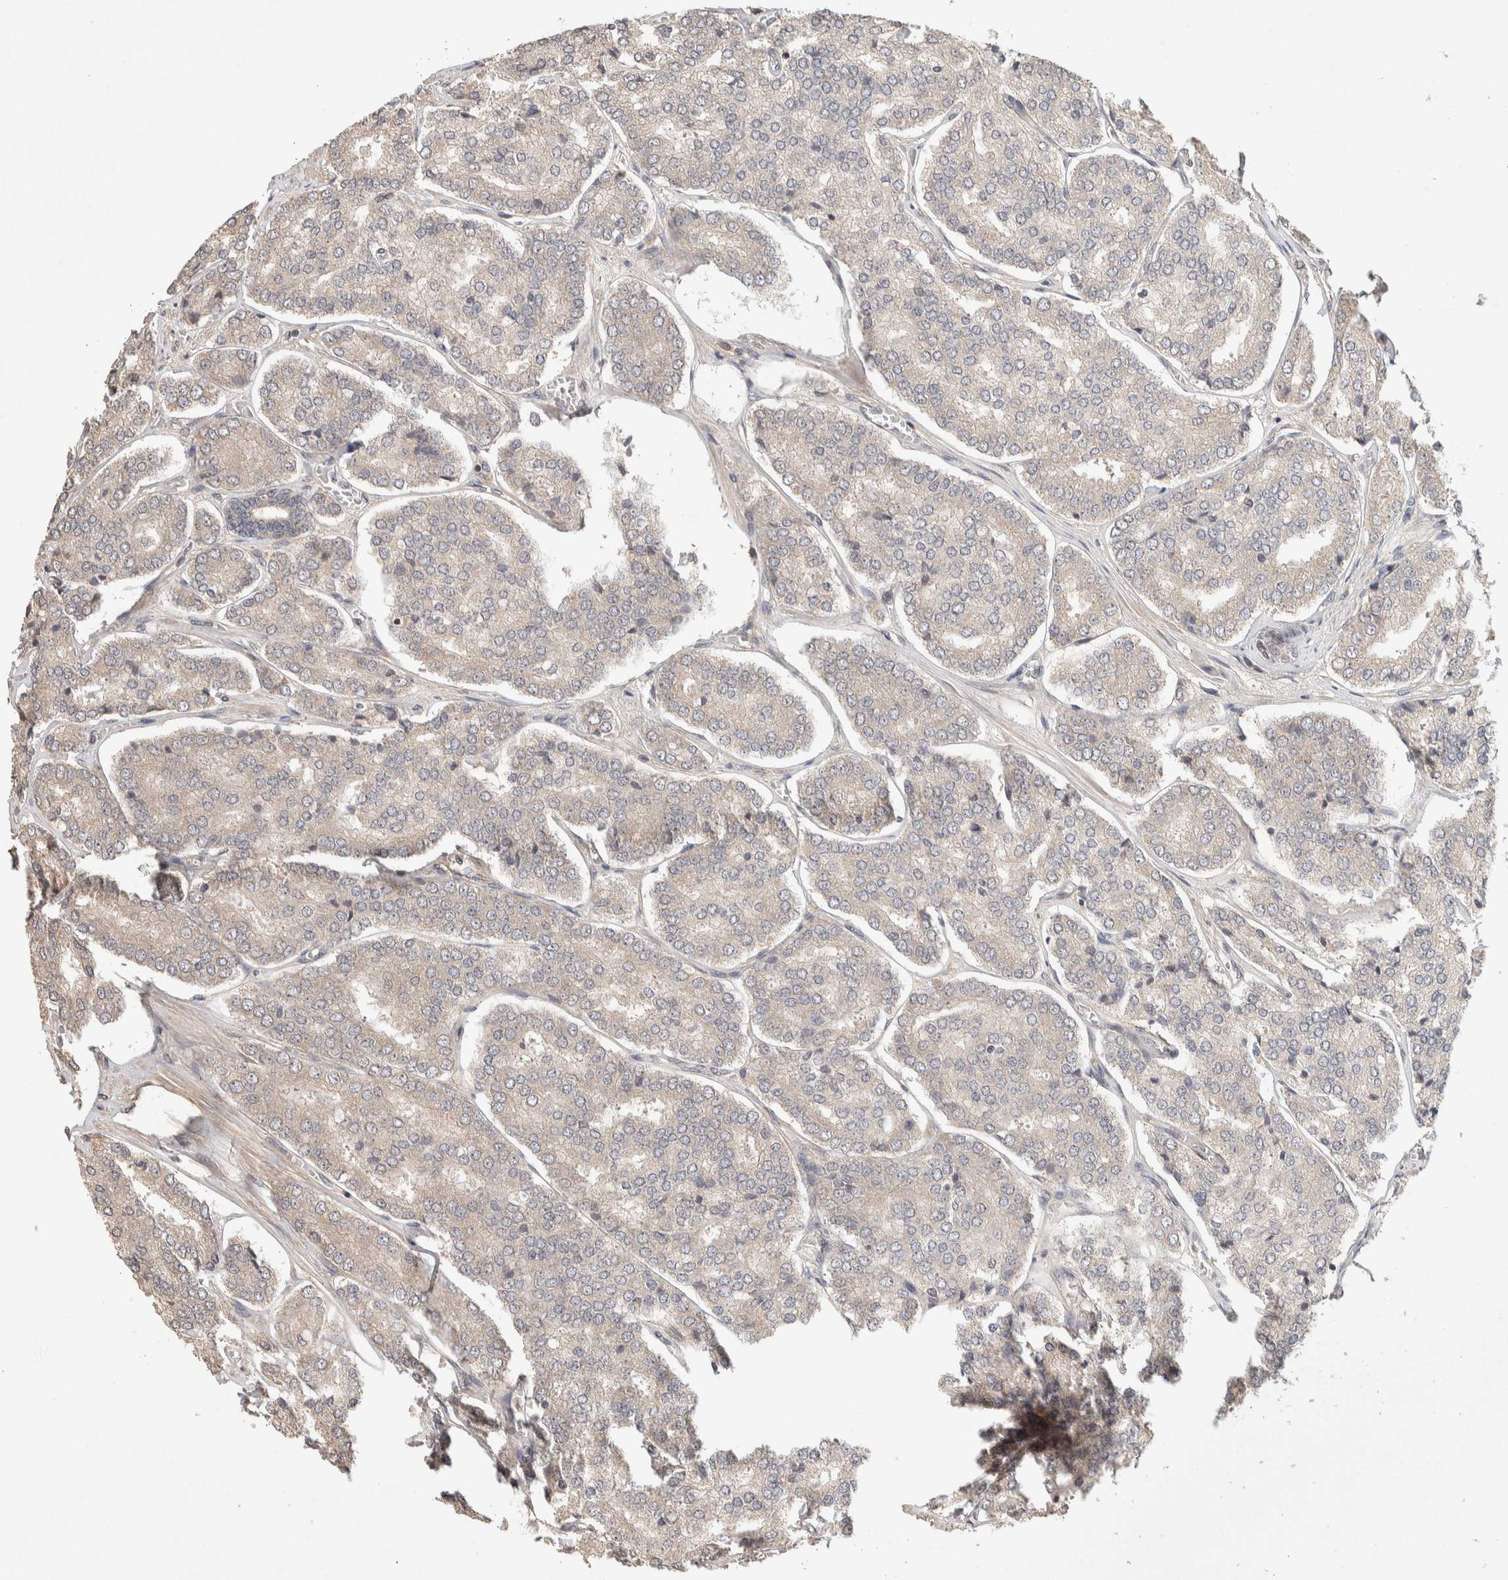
{"staining": {"intensity": "negative", "quantity": "none", "location": "none"}, "tissue": "prostate cancer", "cell_type": "Tumor cells", "image_type": "cancer", "snomed": [{"axis": "morphology", "description": "Adenocarcinoma, High grade"}, {"axis": "topography", "description": "Prostate"}], "caption": "DAB (3,3'-diaminobenzidine) immunohistochemical staining of human prostate adenocarcinoma (high-grade) demonstrates no significant positivity in tumor cells.", "gene": "THRA", "patient": {"sex": "male", "age": 65}}